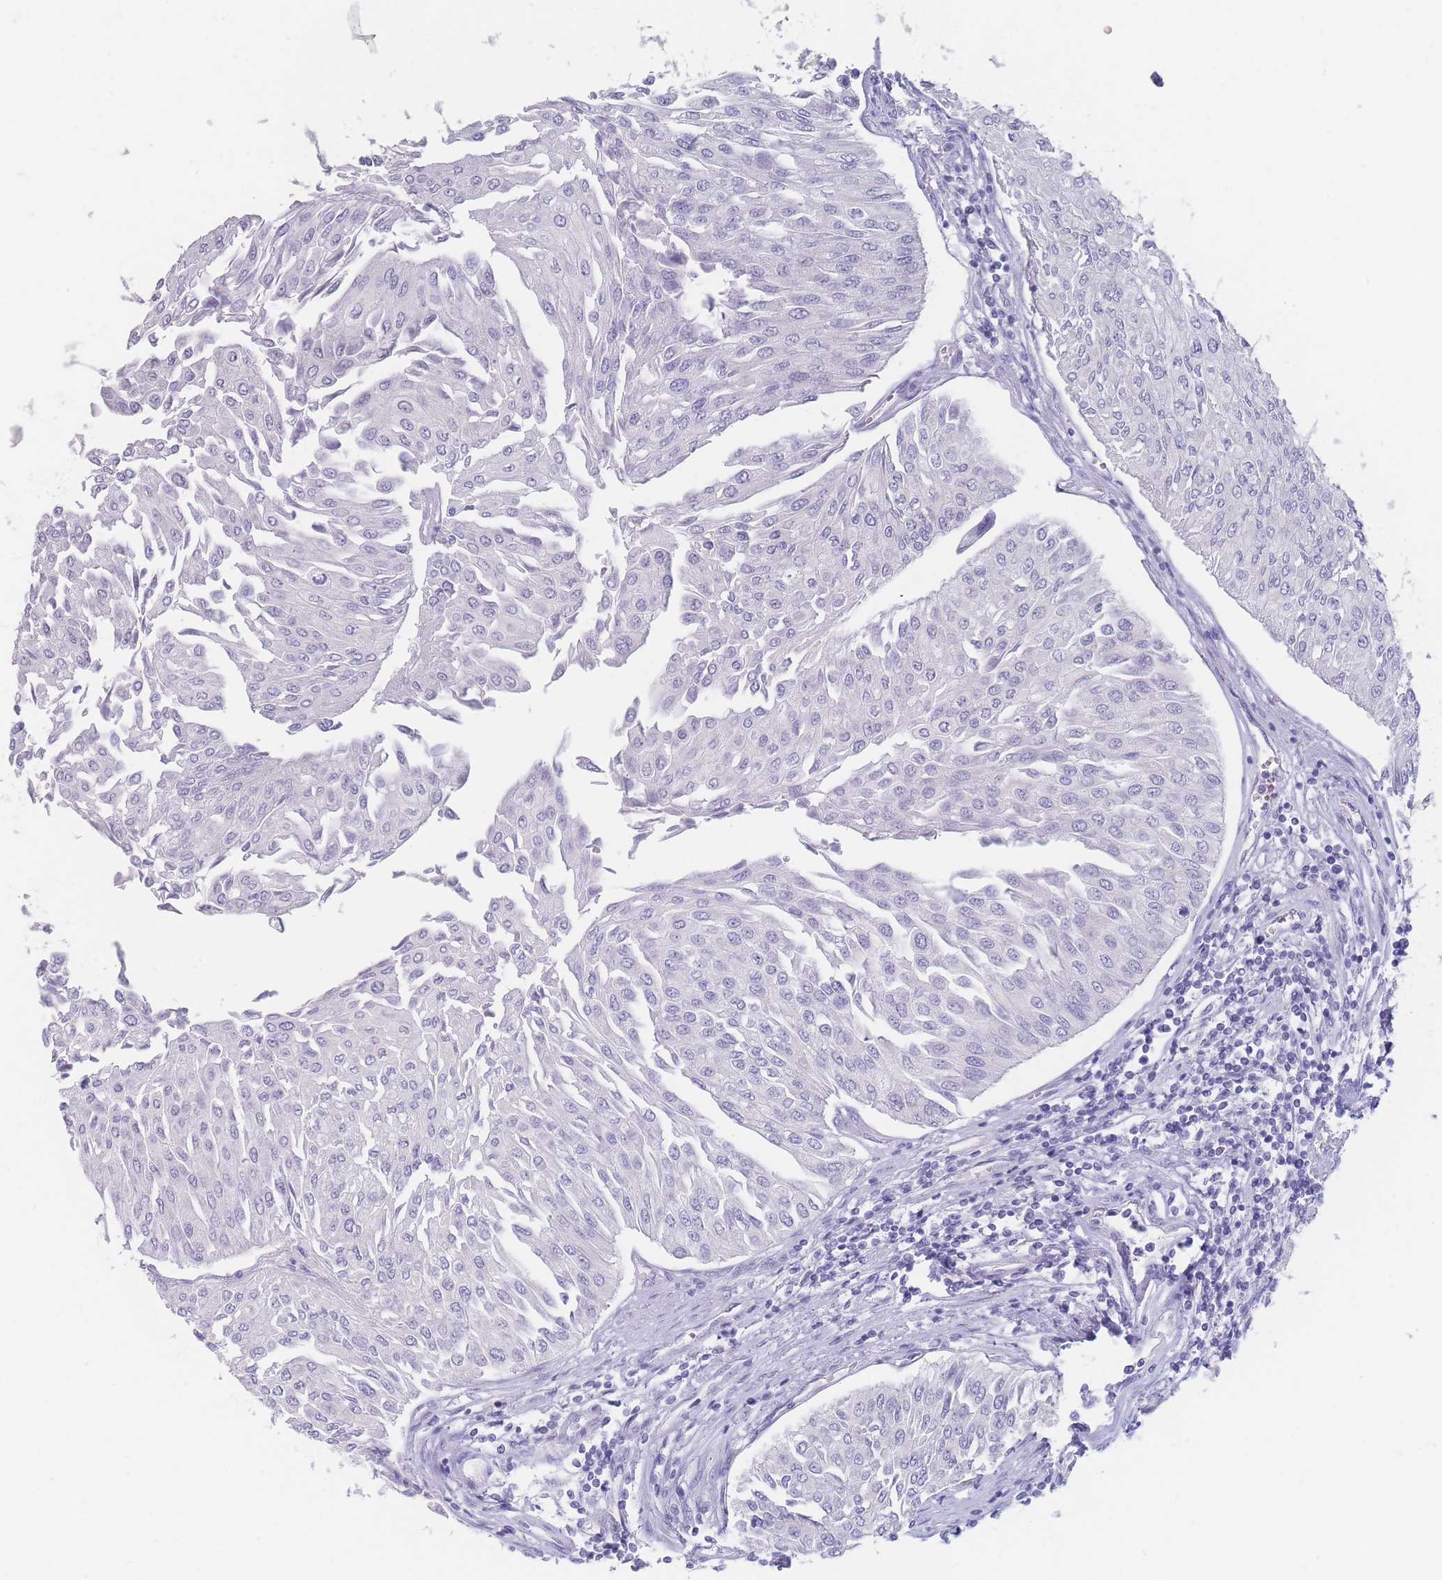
{"staining": {"intensity": "negative", "quantity": "none", "location": "none"}, "tissue": "urothelial cancer", "cell_type": "Tumor cells", "image_type": "cancer", "snomed": [{"axis": "morphology", "description": "Urothelial carcinoma, Low grade"}, {"axis": "topography", "description": "Urinary bladder"}], "caption": "The image reveals no staining of tumor cells in urothelial cancer.", "gene": "PRG4", "patient": {"sex": "male", "age": 67}}